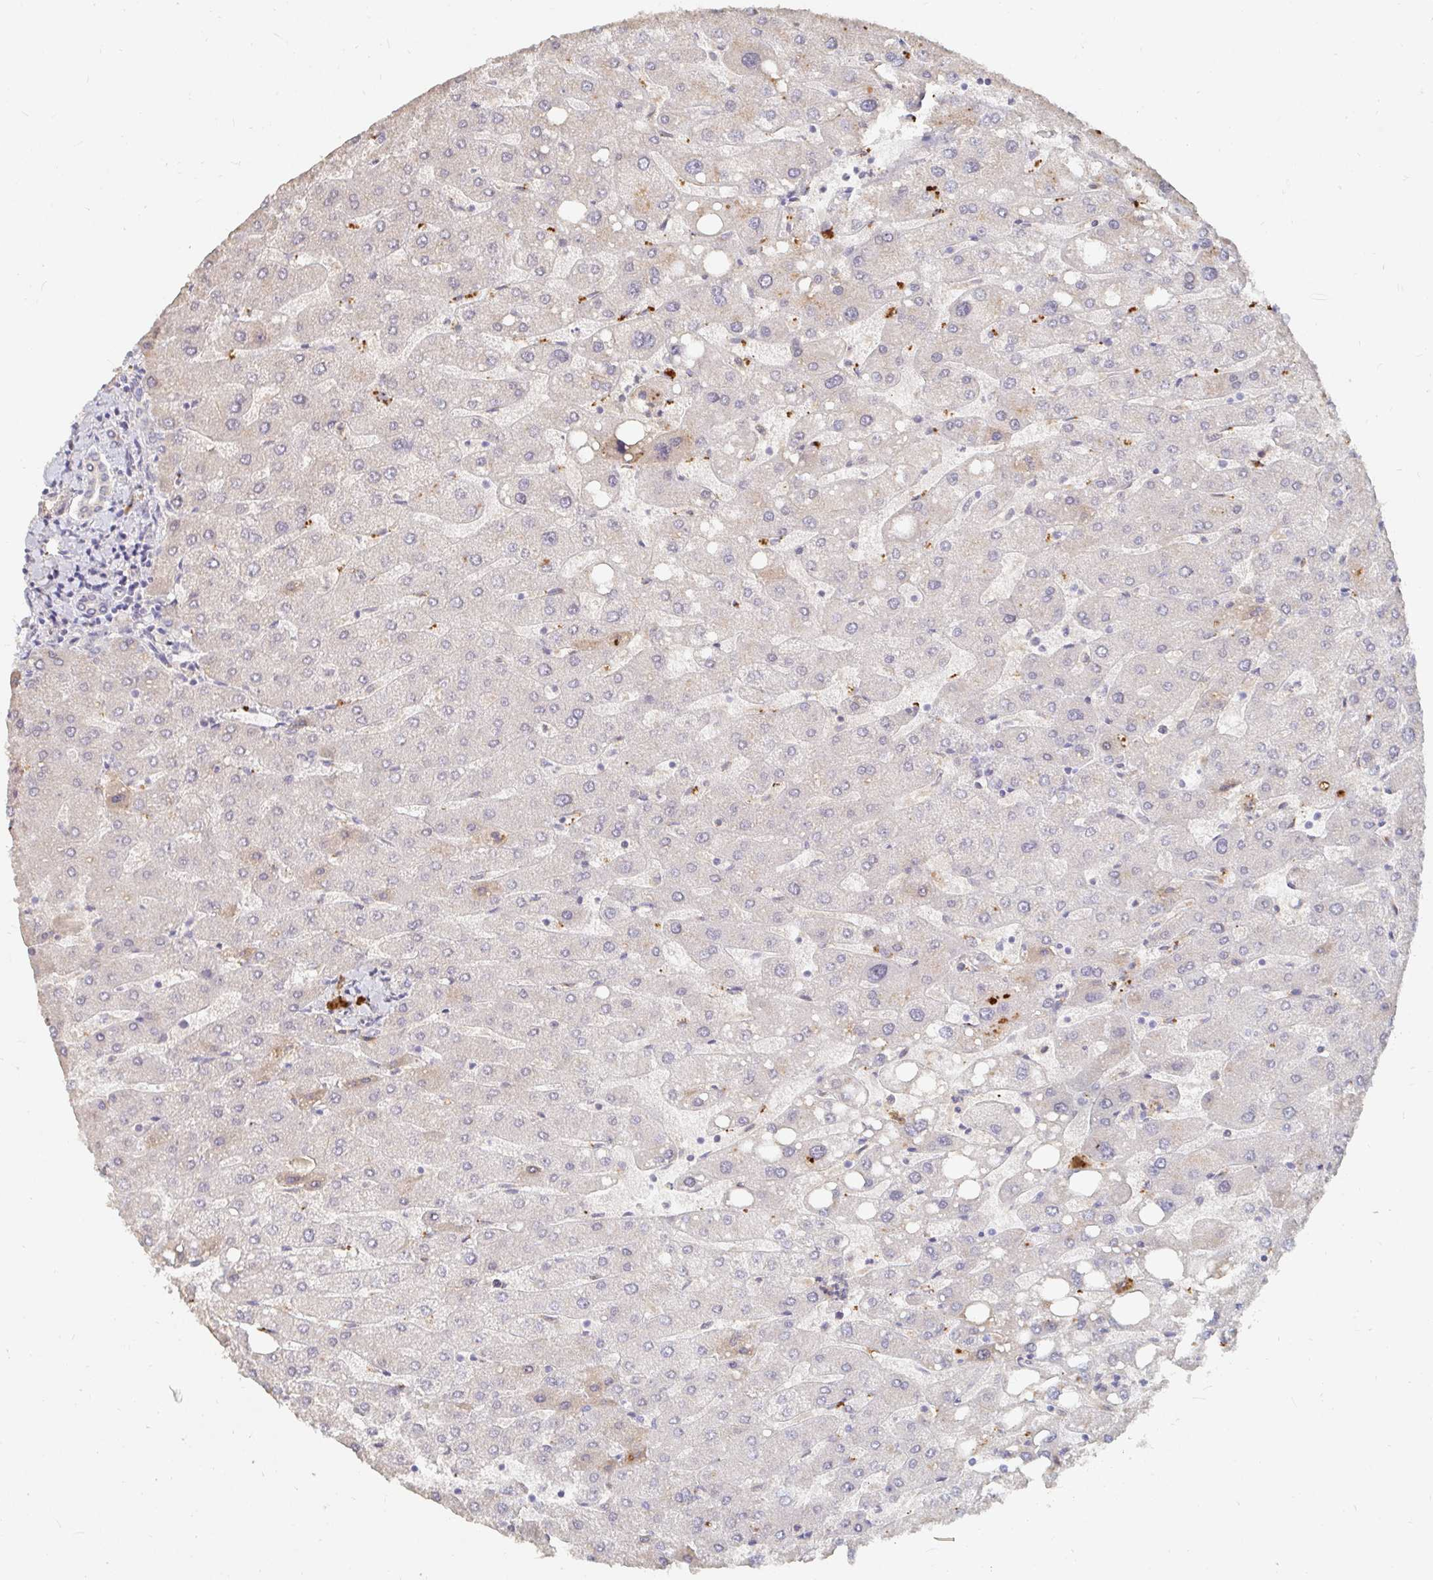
{"staining": {"intensity": "negative", "quantity": "none", "location": "none"}, "tissue": "liver", "cell_type": "Cholangiocytes", "image_type": "normal", "snomed": [{"axis": "morphology", "description": "Normal tissue, NOS"}, {"axis": "topography", "description": "Liver"}], "caption": "DAB immunohistochemical staining of benign liver shows no significant positivity in cholangiocytes. (DAB IHC, high magnification).", "gene": "NME9", "patient": {"sex": "male", "age": 67}}